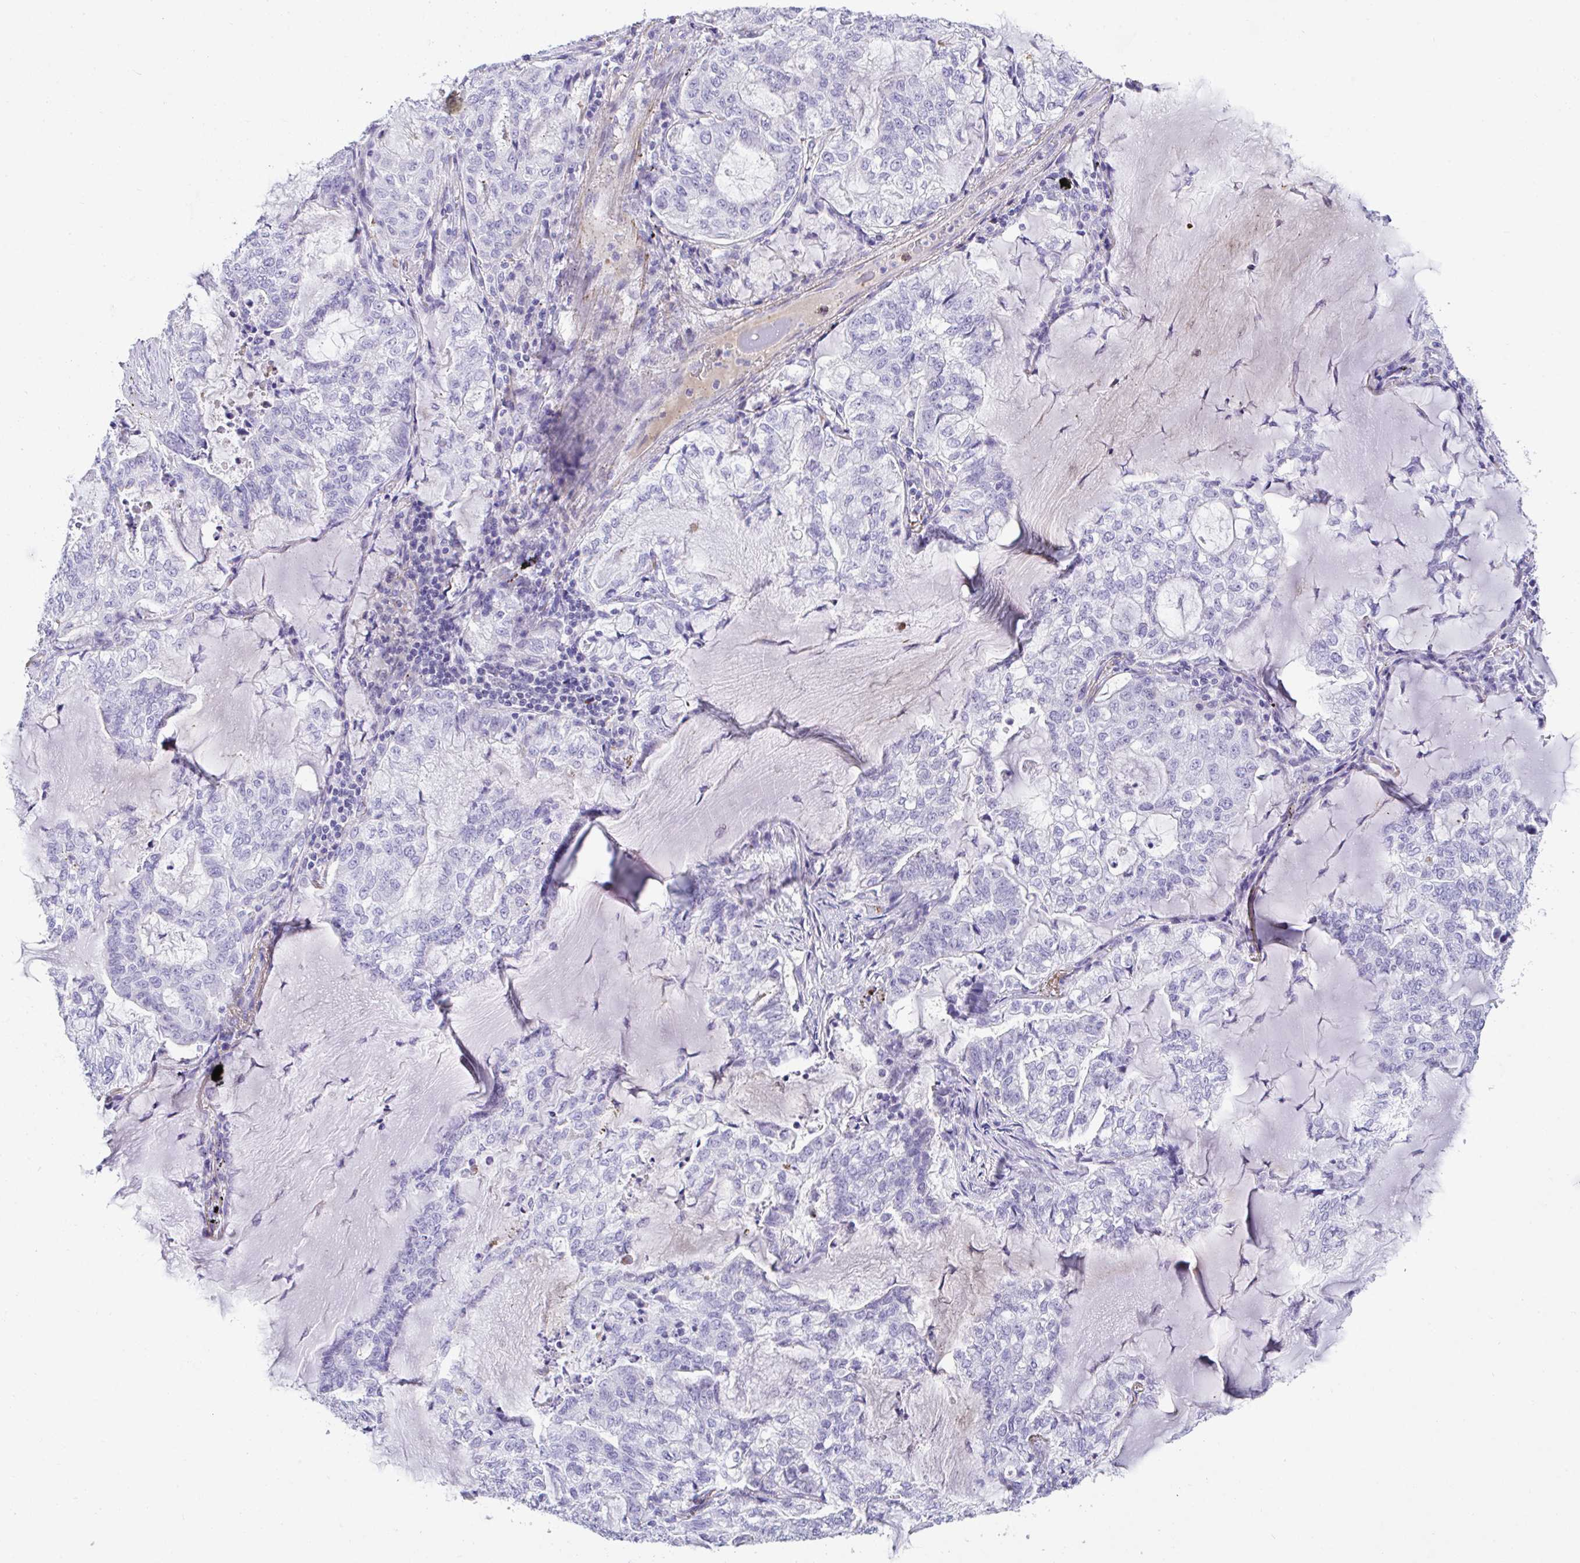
{"staining": {"intensity": "negative", "quantity": "none", "location": "none"}, "tissue": "lung cancer", "cell_type": "Tumor cells", "image_type": "cancer", "snomed": [{"axis": "morphology", "description": "Adenocarcinoma, NOS"}, {"axis": "topography", "description": "Lymph node"}, {"axis": "topography", "description": "Lung"}], "caption": "Immunohistochemistry (IHC) of lung adenocarcinoma displays no positivity in tumor cells. Brightfield microscopy of IHC stained with DAB (brown) and hematoxylin (blue), captured at high magnification.", "gene": "KMT2E", "patient": {"sex": "male", "age": 66}}